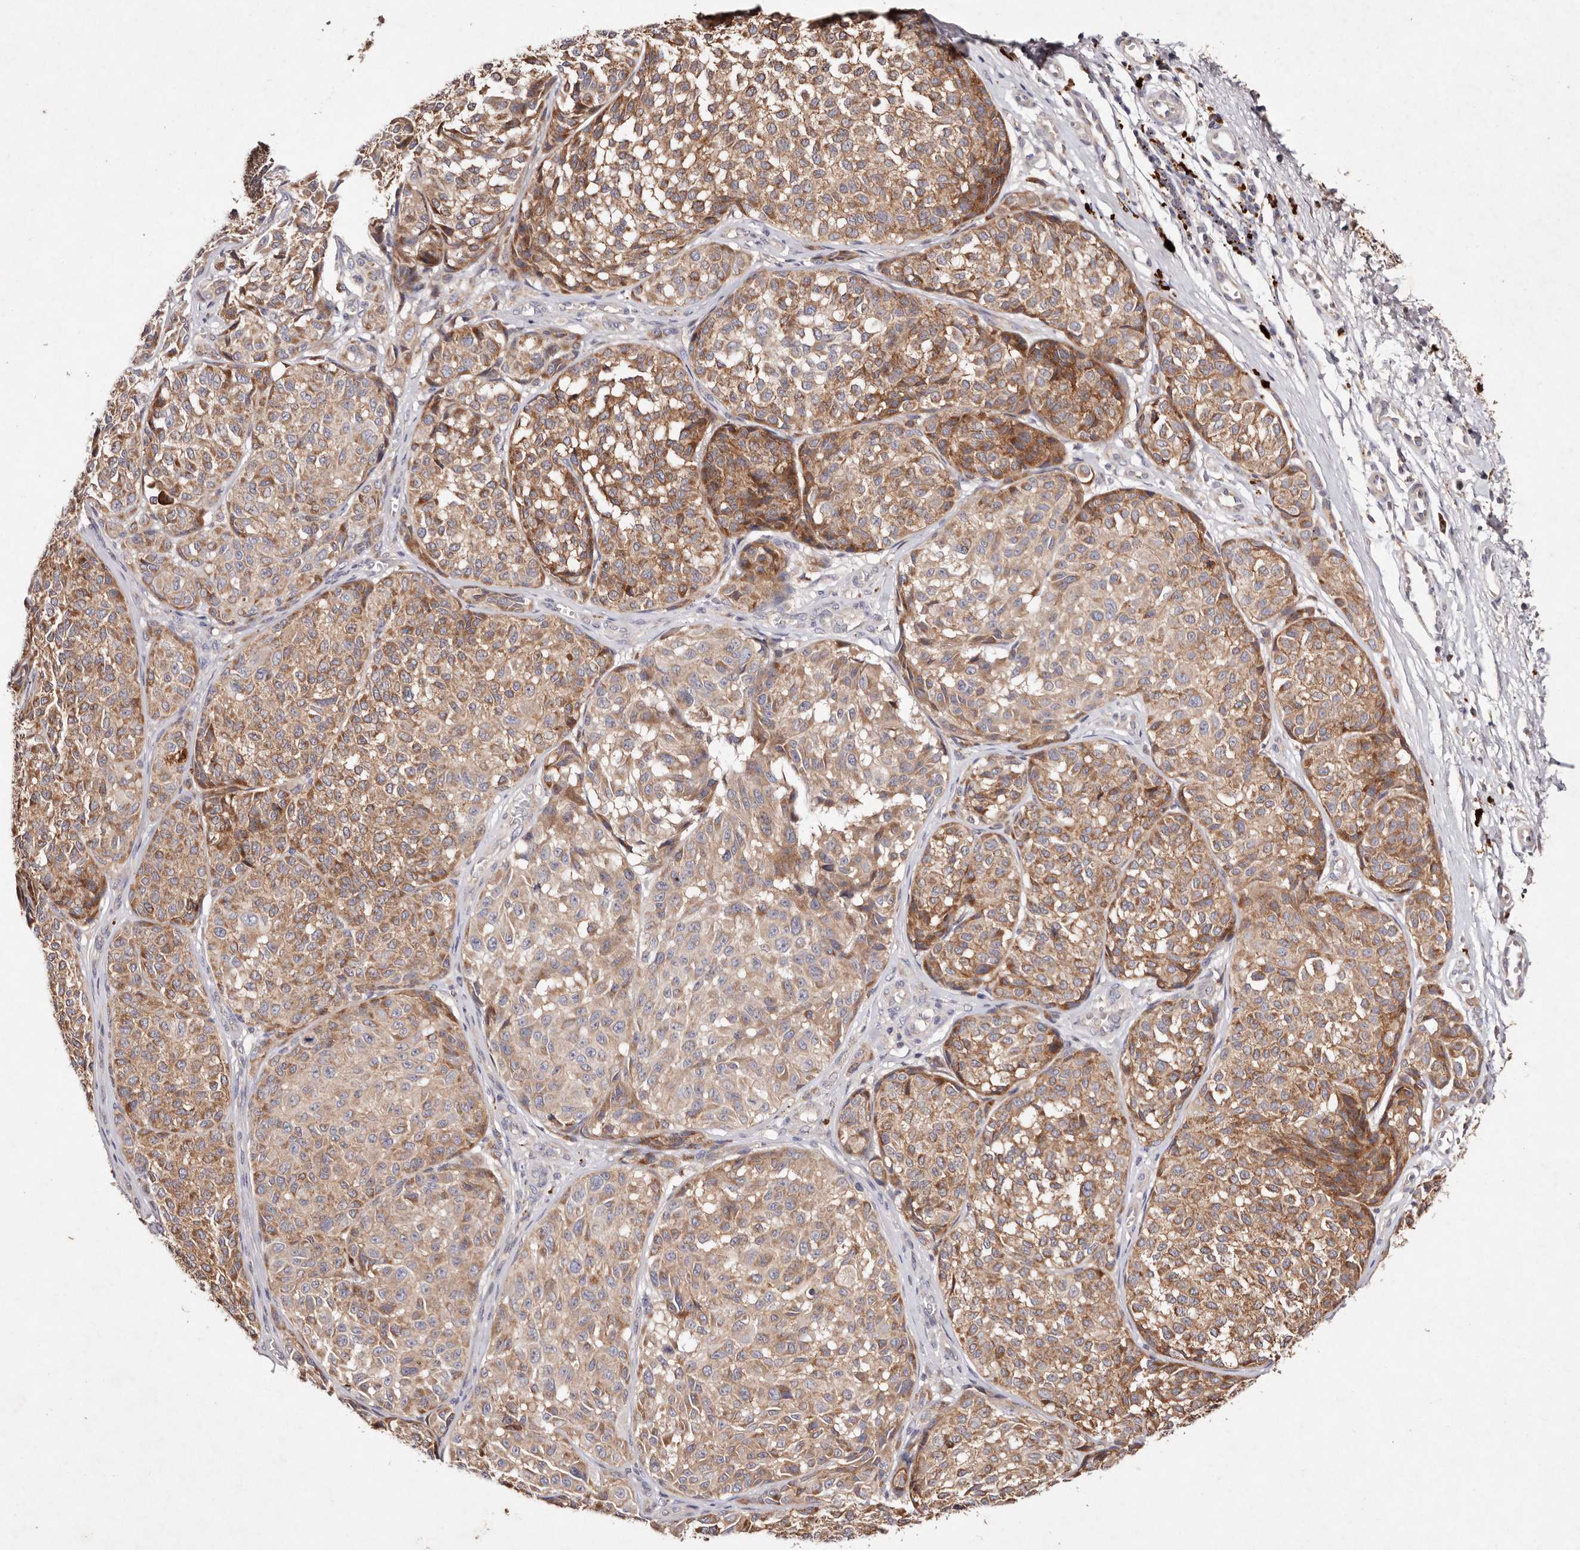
{"staining": {"intensity": "moderate", "quantity": ">75%", "location": "cytoplasmic/membranous"}, "tissue": "melanoma", "cell_type": "Tumor cells", "image_type": "cancer", "snomed": [{"axis": "morphology", "description": "Malignant melanoma, NOS"}, {"axis": "topography", "description": "Skin"}], "caption": "A high-resolution image shows IHC staining of malignant melanoma, which exhibits moderate cytoplasmic/membranous staining in approximately >75% of tumor cells.", "gene": "TSC2", "patient": {"sex": "male", "age": 83}}